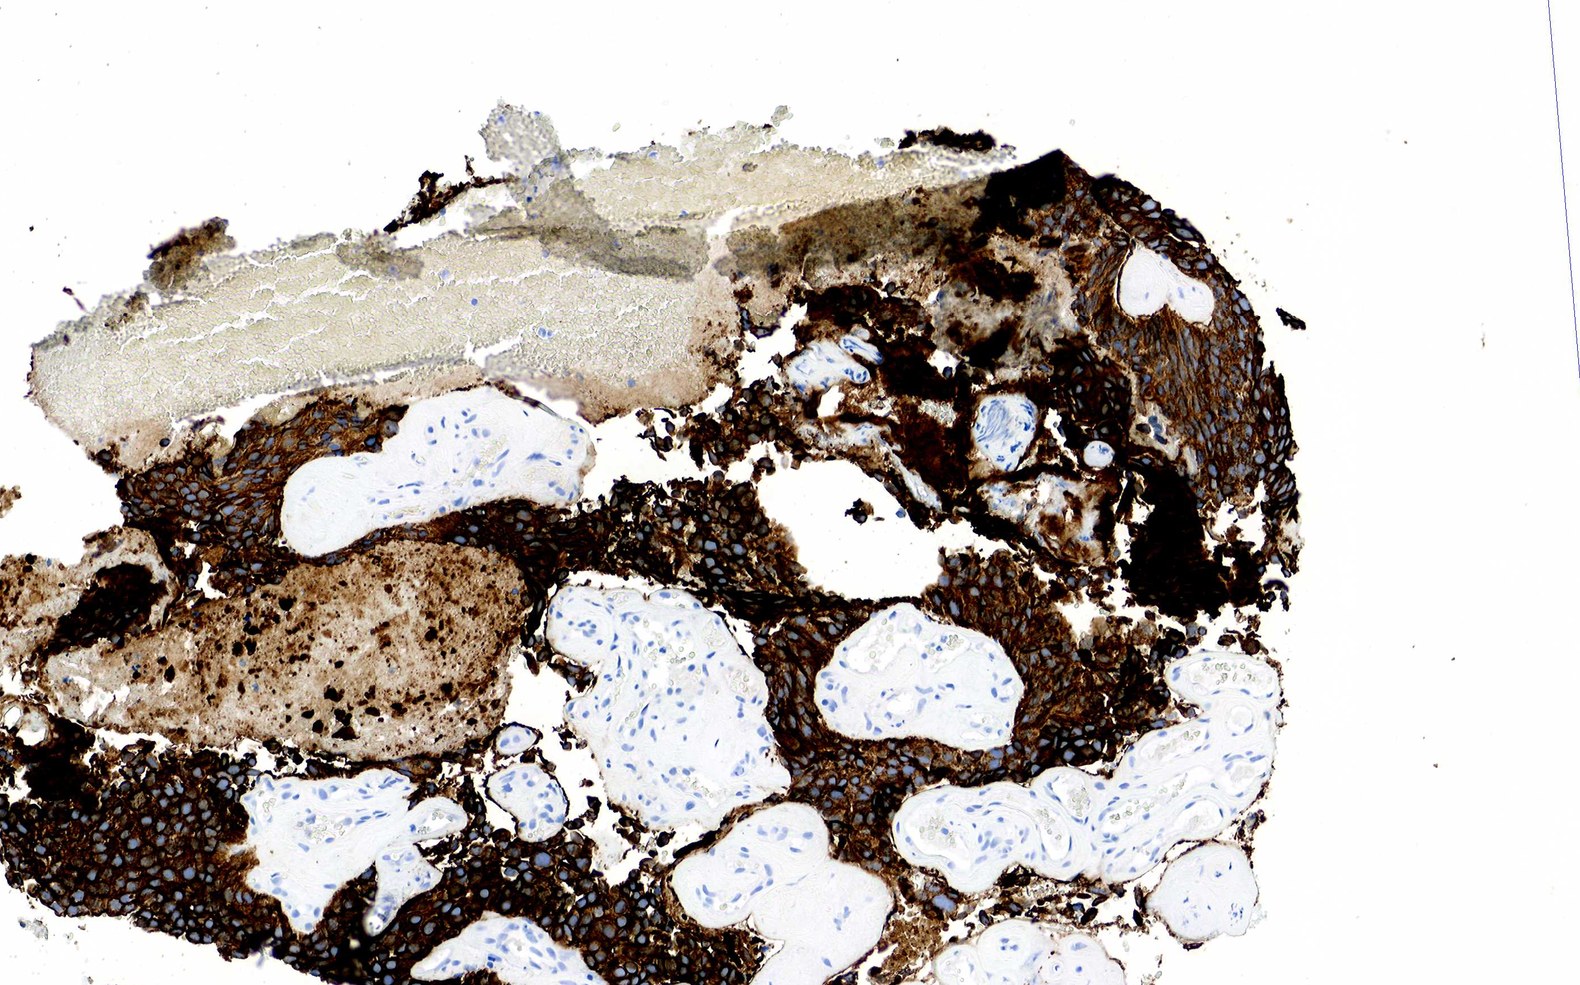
{"staining": {"intensity": "strong", "quantity": ">75%", "location": "cytoplasmic/membranous"}, "tissue": "urothelial cancer", "cell_type": "Tumor cells", "image_type": "cancer", "snomed": [{"axis": "morphology", "description": "Urothelial carcinoma, High grade"}, {"axis": "topography", "description": "Urinary bladder"}], "caption": "This is an image of IHC staining of urothelial cancer, which shows strong expression in the cytoplasmic/membranous of tumor cells.", "gene": "KRT7", "patient": {"sex": "male", "age": 72}}